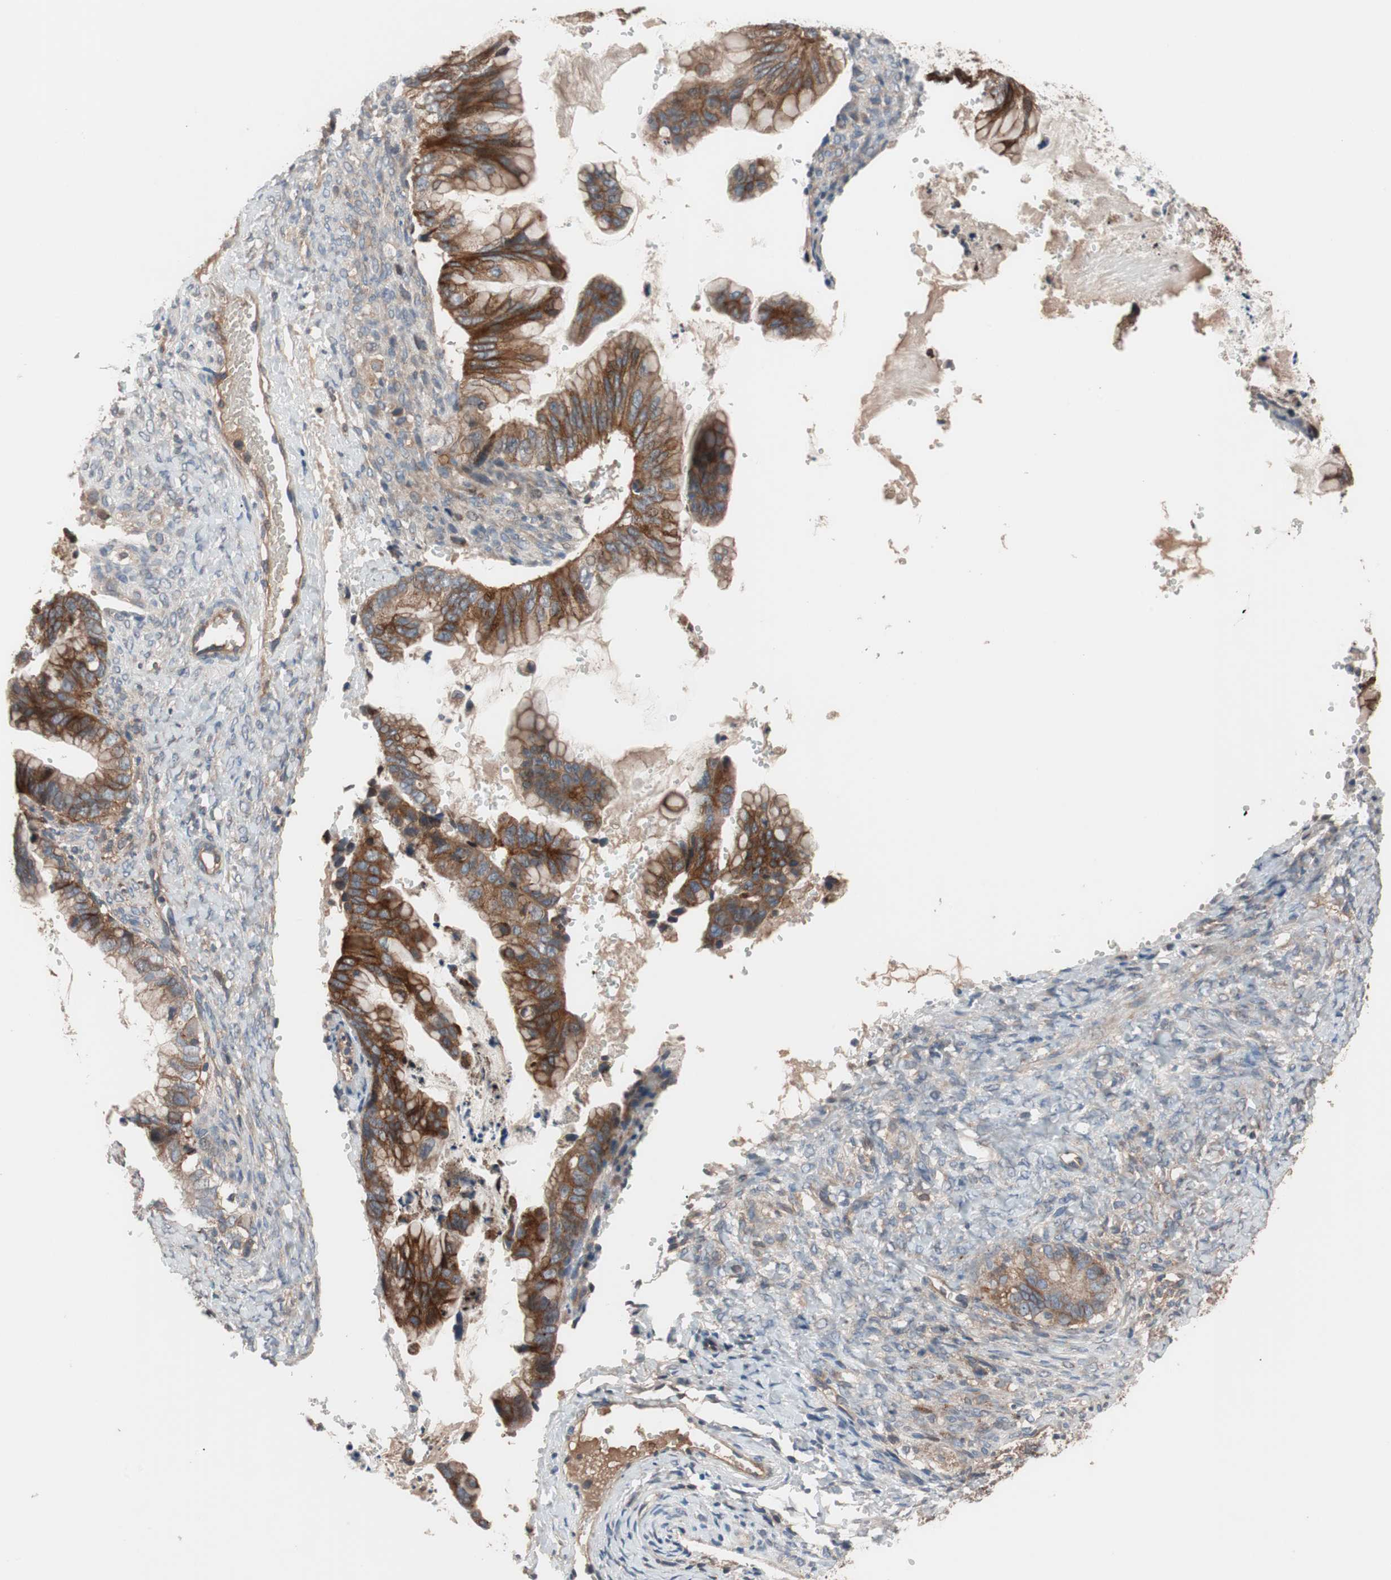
{"staining": {"intensity": "strong", "quantity": ">75%", "location": "cytoplasmic/membranous"}, "tissue": "ovarian cancer", "cell_type": "Tumor cells", "image_type": "cancer", "snomed": [{"axis": "morphology", "description": "Cystadenocarcinoma, mucinous, NOS"}, {"axis": "topography", "description": "Ovary"}], "caption": "IHC (DAB) staining of ovarian cancer exhibits strong cytoplasmic/membranous protein staining in about >75% of tumor cells.", "gene": "SDC4", "patient": {"sex": "female", "age": 36}}